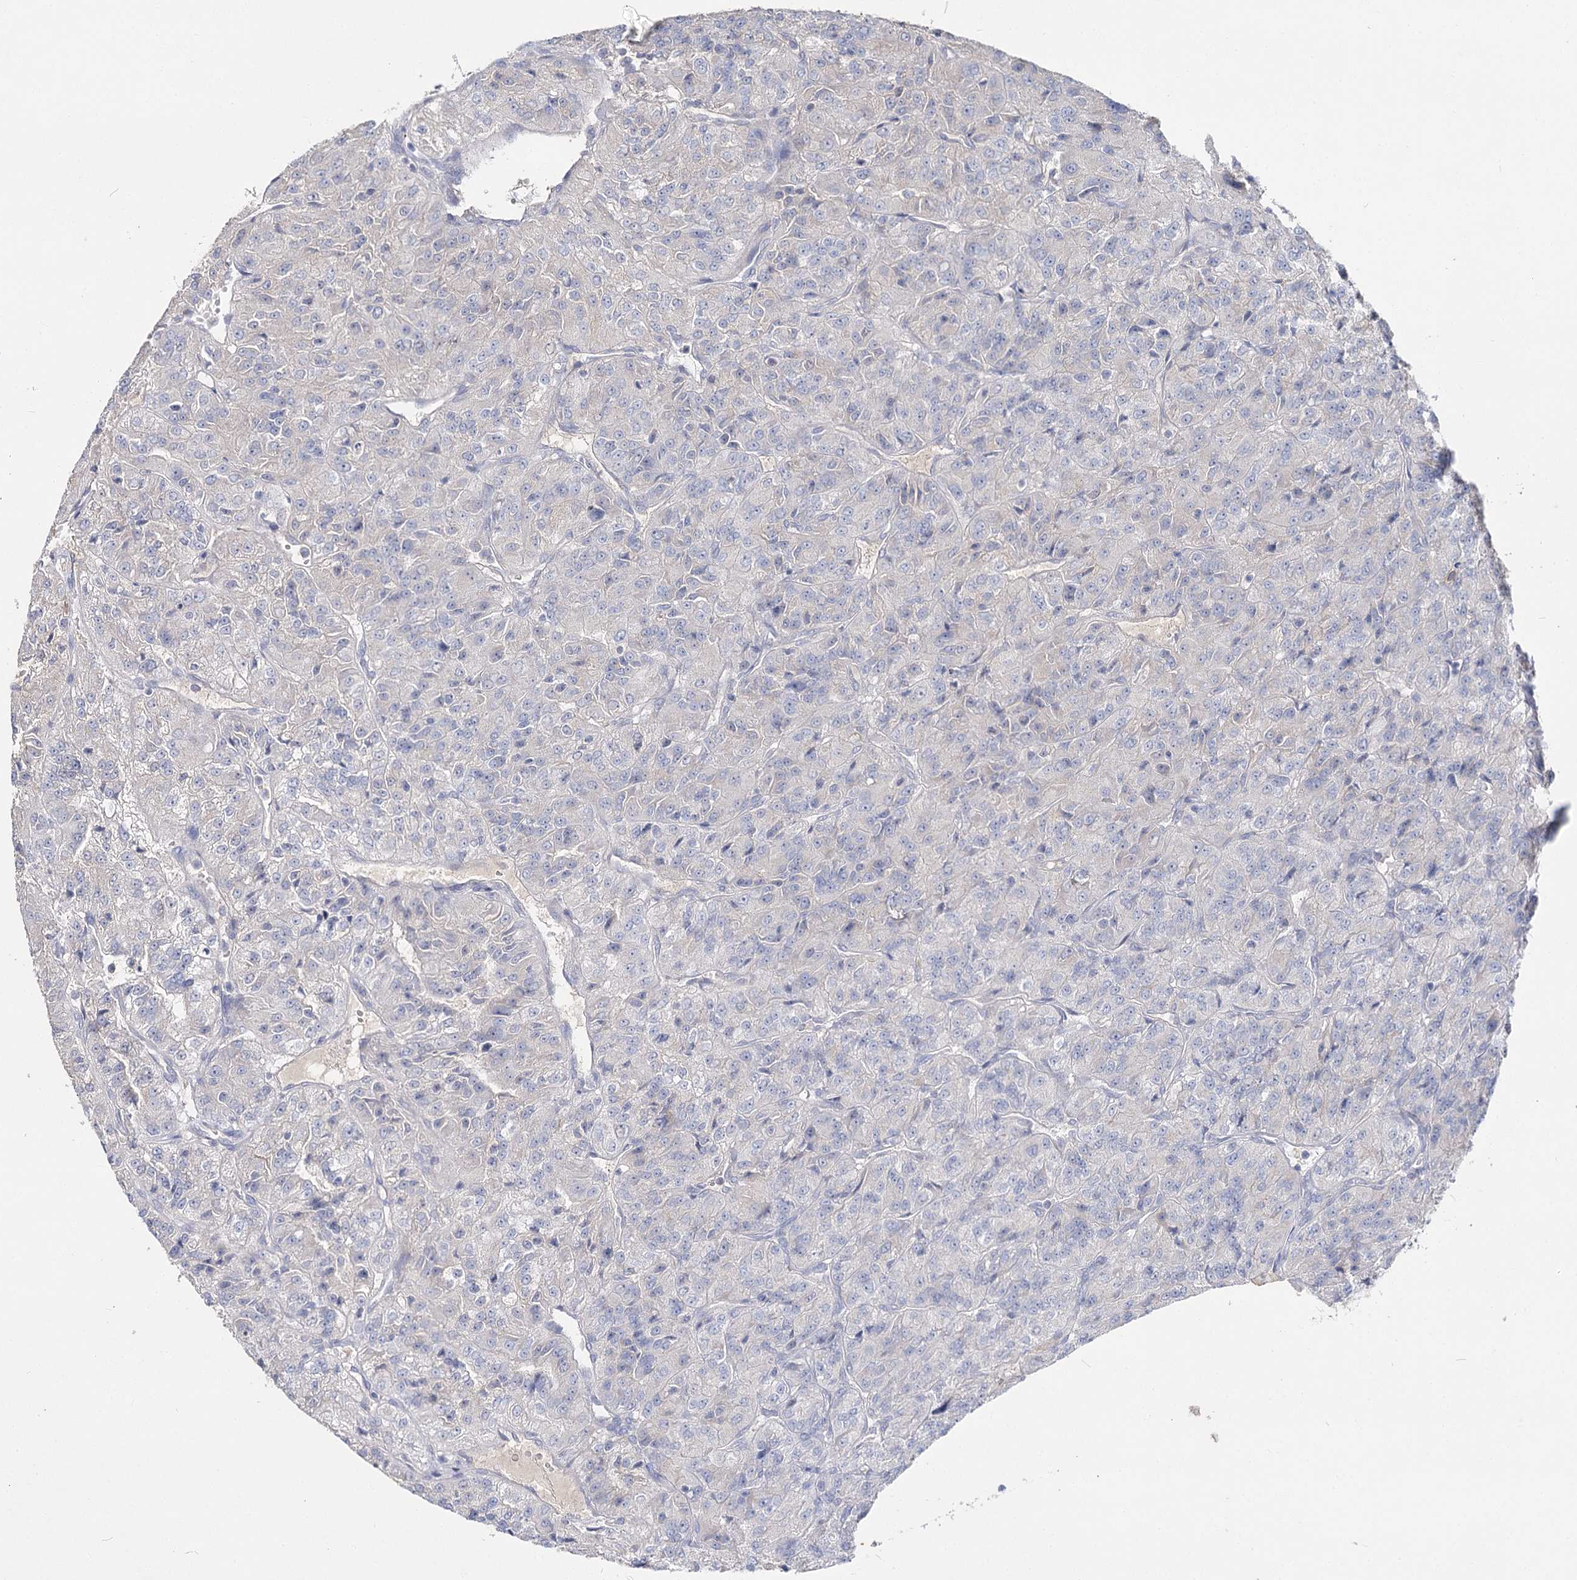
{"staining": {"intensity": "negative", "quantity": "none", "location": "none"}, "tissue": "renal cancer", "cell_type": "Tumor cells", "image_type": "cancer", "snomed": [{"axis": "morphology", "description": "Adenocarcinoma, NOS"}, {"axis": "topography", "description": "Kidney"}], "caption": "Immunohistochemistry of human renal cancer (adenocarcinoma) displays no expression in tumor cells.", "gene": "IL1RAP", "patient": {"sex": "female", "age": 63}}